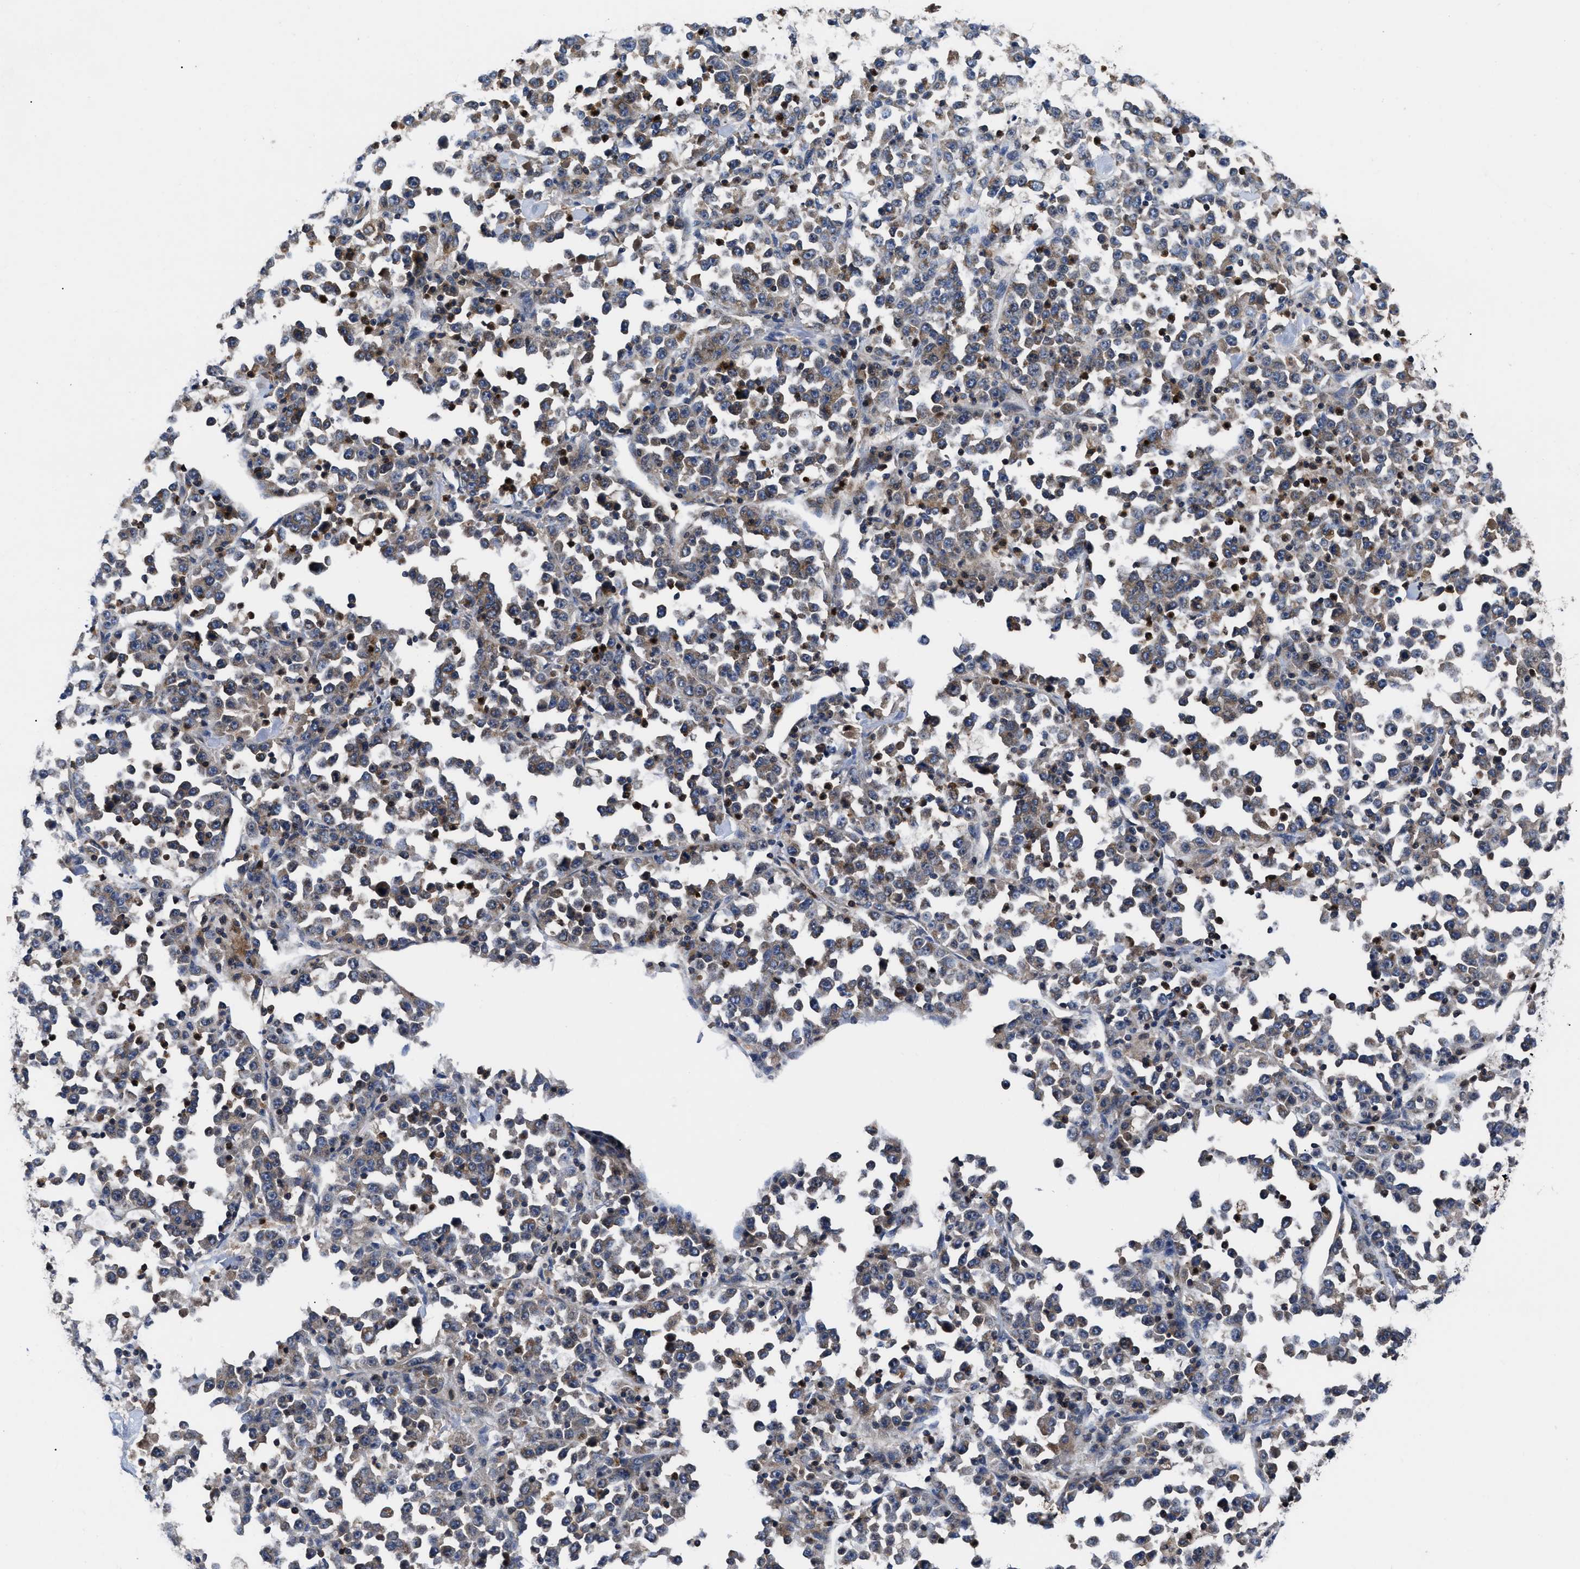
{"staining": {"intensity": "weak", "quantity": ">75%", "location": "cytoplasmic/membranous"}, "tissue": "stomach cancer", "cell_type": "Tumor cells", "image_type": "cancer", "snomed": [{"axis": "morphology", "description": "Normal tissue, NOS"}, {"axis": "morphology", "description": "Adenocarcinoma, NOS"}, {"axis": "topography", "description": "Stomach, upper"}, {"axis": "topography", "description": "Stomach"}], "caption": "Brown immunohistochemical staining in adenocarcinoma (stomach) shows weak cytoplasmic/membranous positivity in approximately >75% of tumor cells. (Brightfield microscopy of DAB IHC at high magnification).", "gene": "YBEY", "patient": {"sex": "male", "age": 59}}